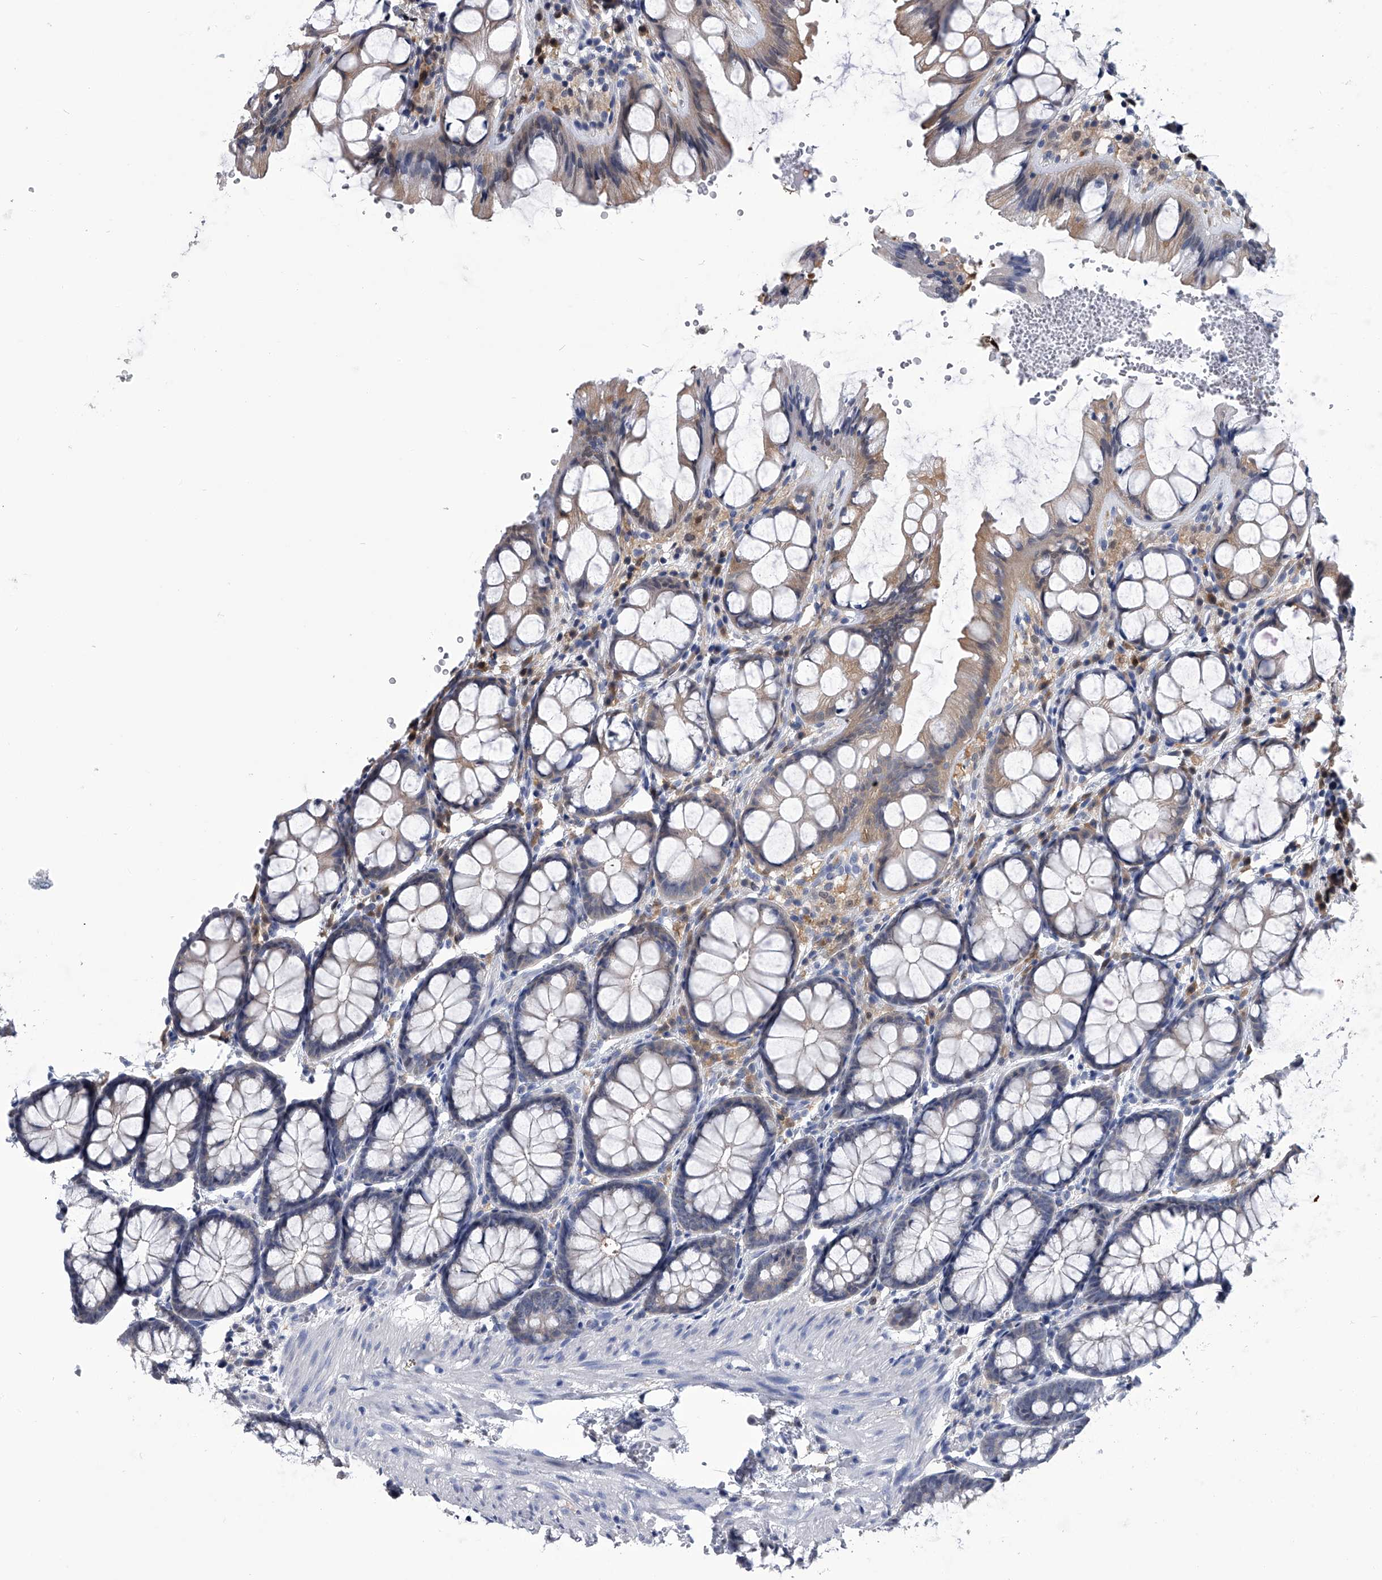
{"staining": {"intensity": "negative", "quantity": "none", "location": "none"}, "tissue": "colon", "cell_type": "Endothelial cells", "image_type": "normal", "snomed": [{"axis": "morphology", "description": "Normal tissue, NOS"}, {"axis": "topography", "description": "Colon"}], "caption": "Human colon stained for a protein using immunohistochemistry displays no positivity in endothelial cells.", "gene": "PDXK", "patient": {"sex": "male", "age": 47}}